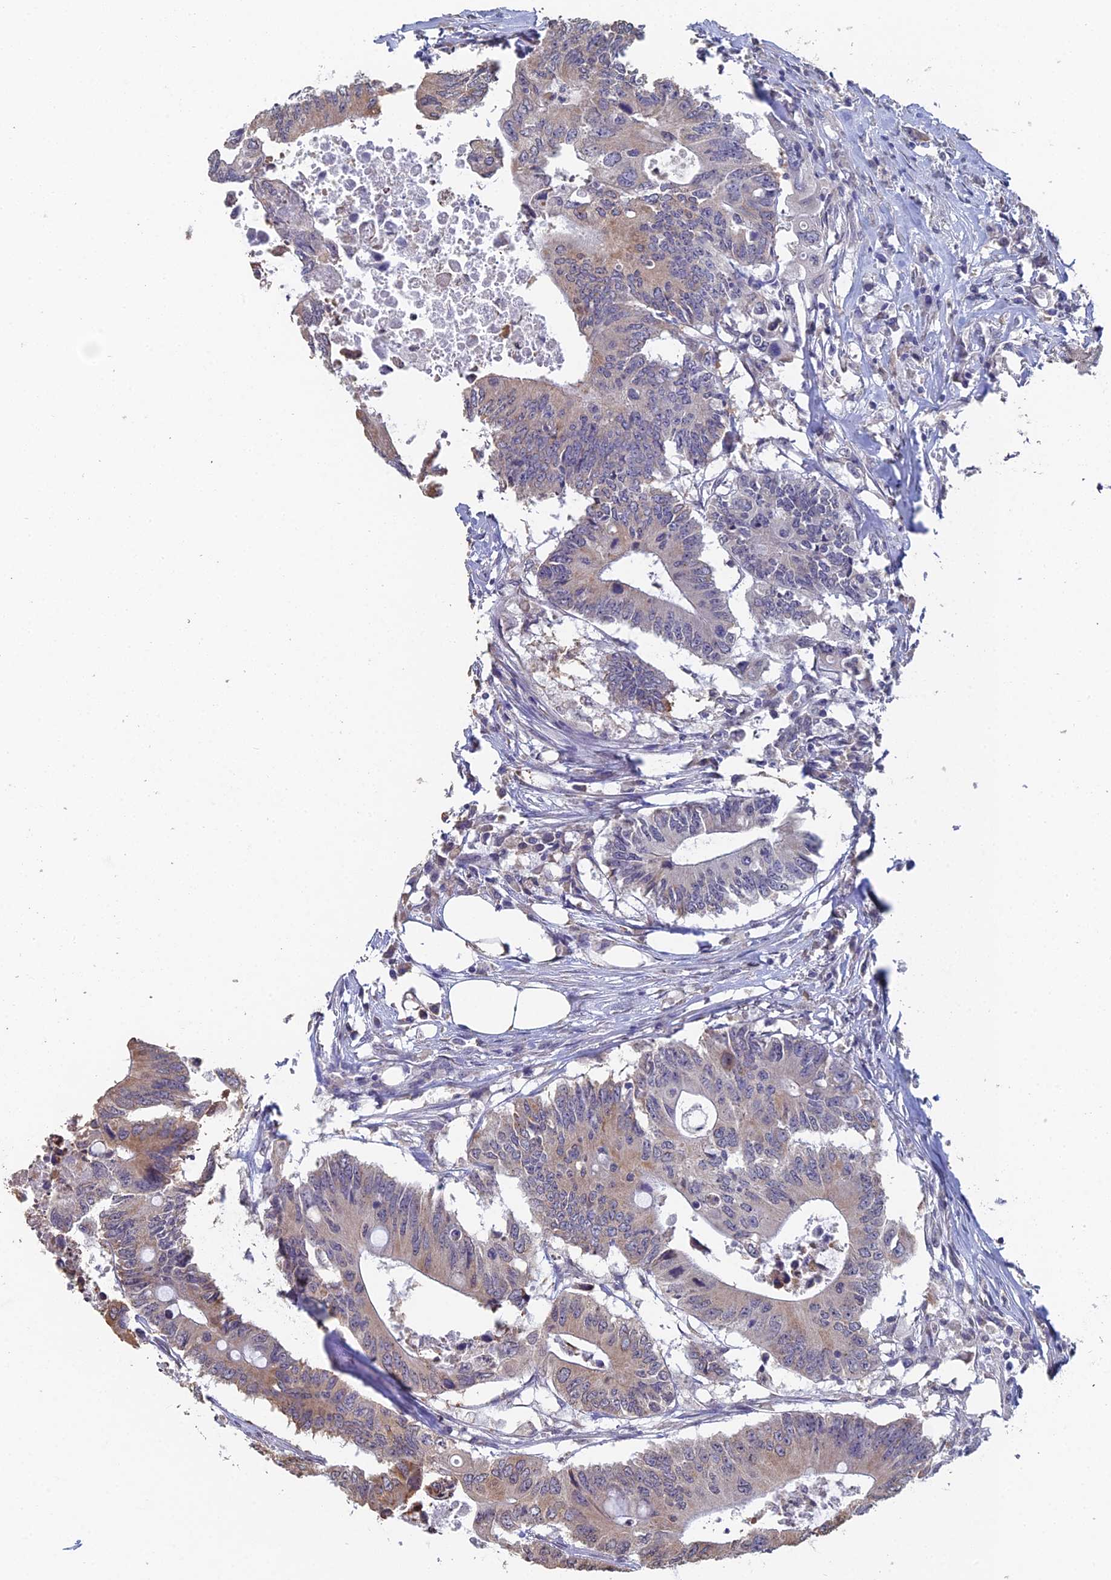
{"staining": {"intensity": "weak", "quantity": "<25%", "location": "cytoplasmic/membranous"}, "tissue": "colorectal cancer", "cell_type": "Tumor cells", "image_type": "cancer", "snomed": [{"axis": "morphology", "description": "Adenocarcinoma, NOS"}, {"axis": "topography", "description": "Colon"}], "caption": "Tumor cells are negative for brown protein staining in colorectal cancer.", "gene": "PRR22", "patient": {"sex": "male", "age": 71}}